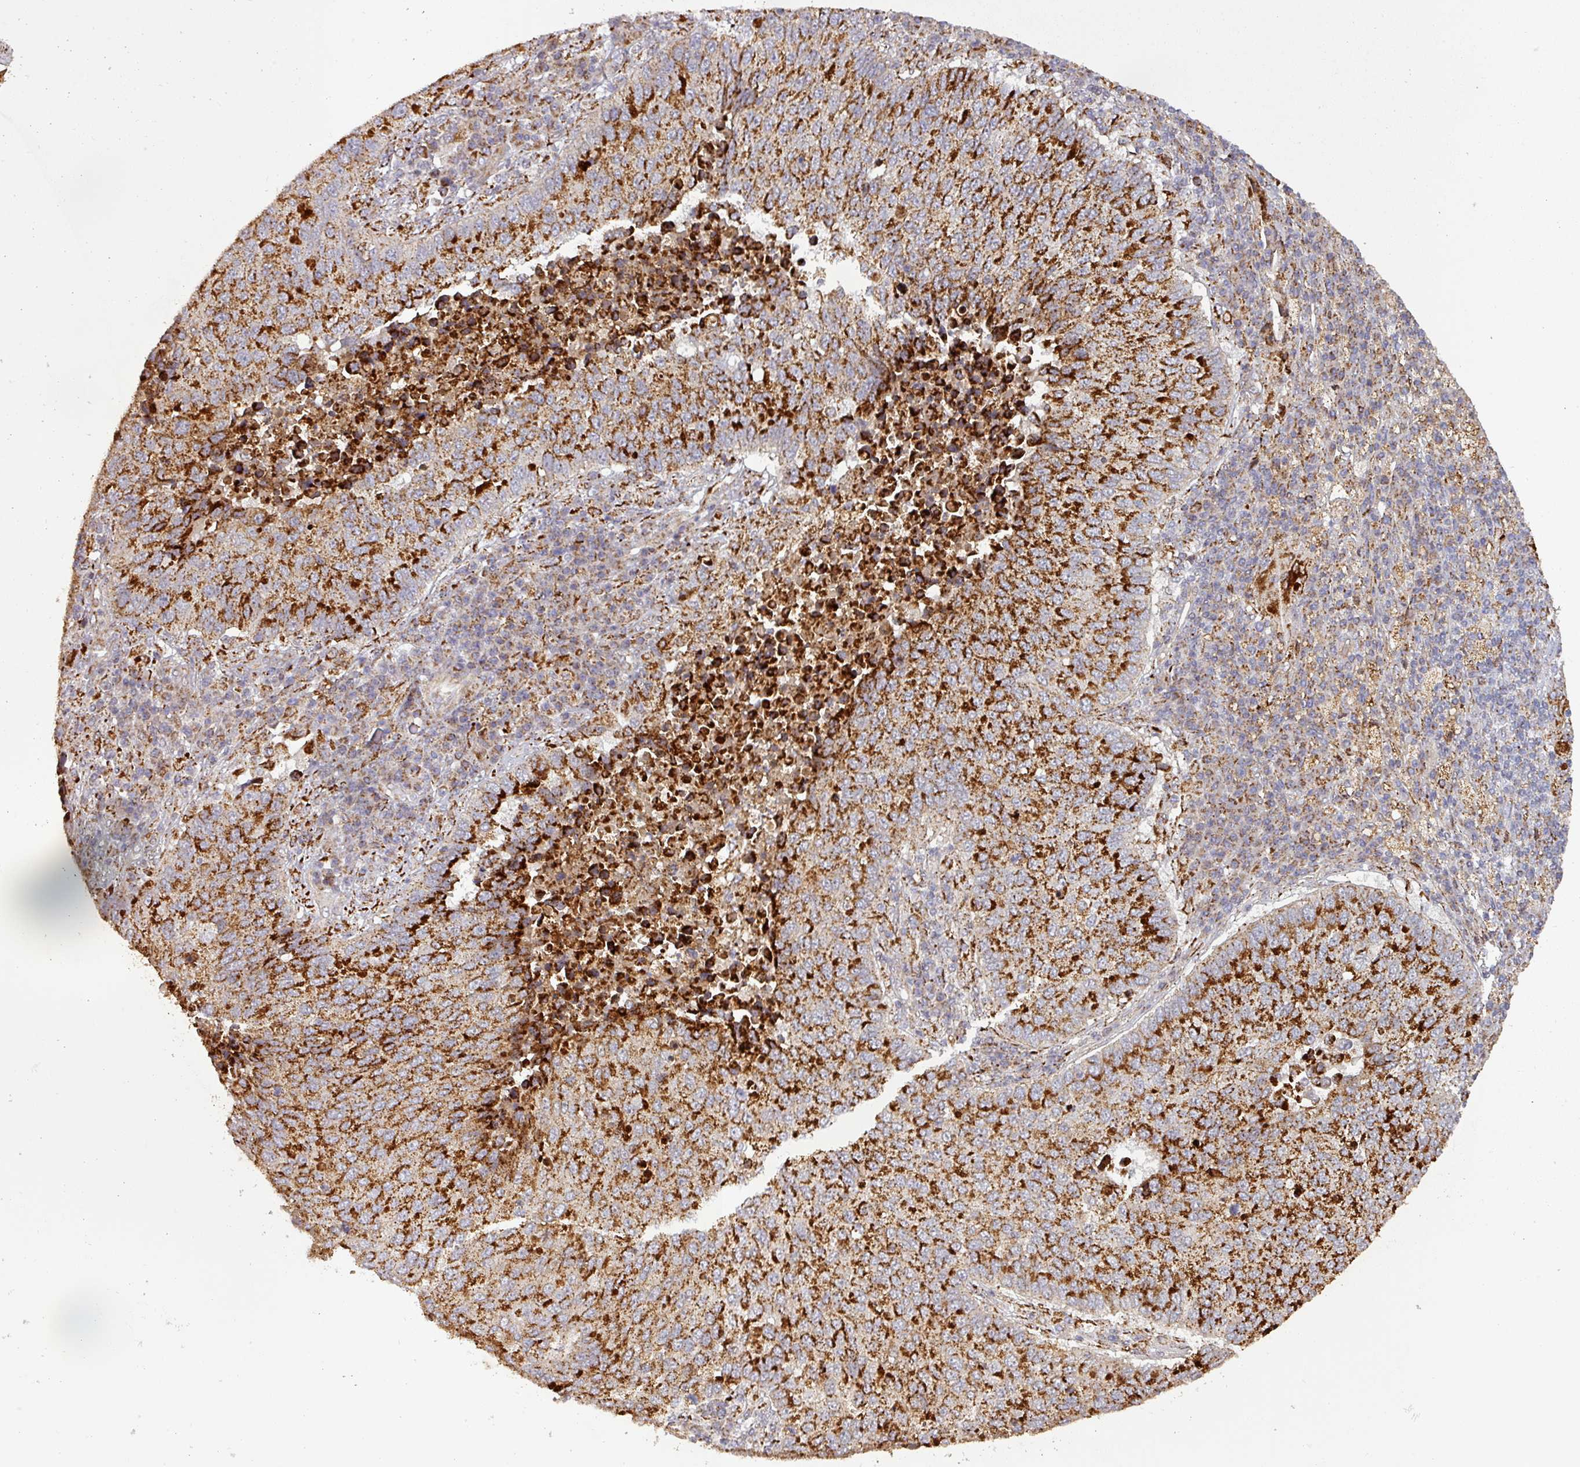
{"staining": {"intensity": "strong", "quantity": ">75%", "location": "cytoplasmic/membranous"}, "tissue": "lung cancer", "cell_type": "Tumor cells", "image_type": "cancer", "snomed": [{"axis": "morphology", "description": "Squamous cell carcinoma, NOS"}, {"axis": "topography", "description": "Lung"}], "caption": "The micrograph exhibits a brown stain indicating the presence of a protein in the cytoplasmic/membranous of tumor cells in squamous cell carcinoma (lung).", "gene": "GPD2", "patient": {"sex": "male", "age": 73}}